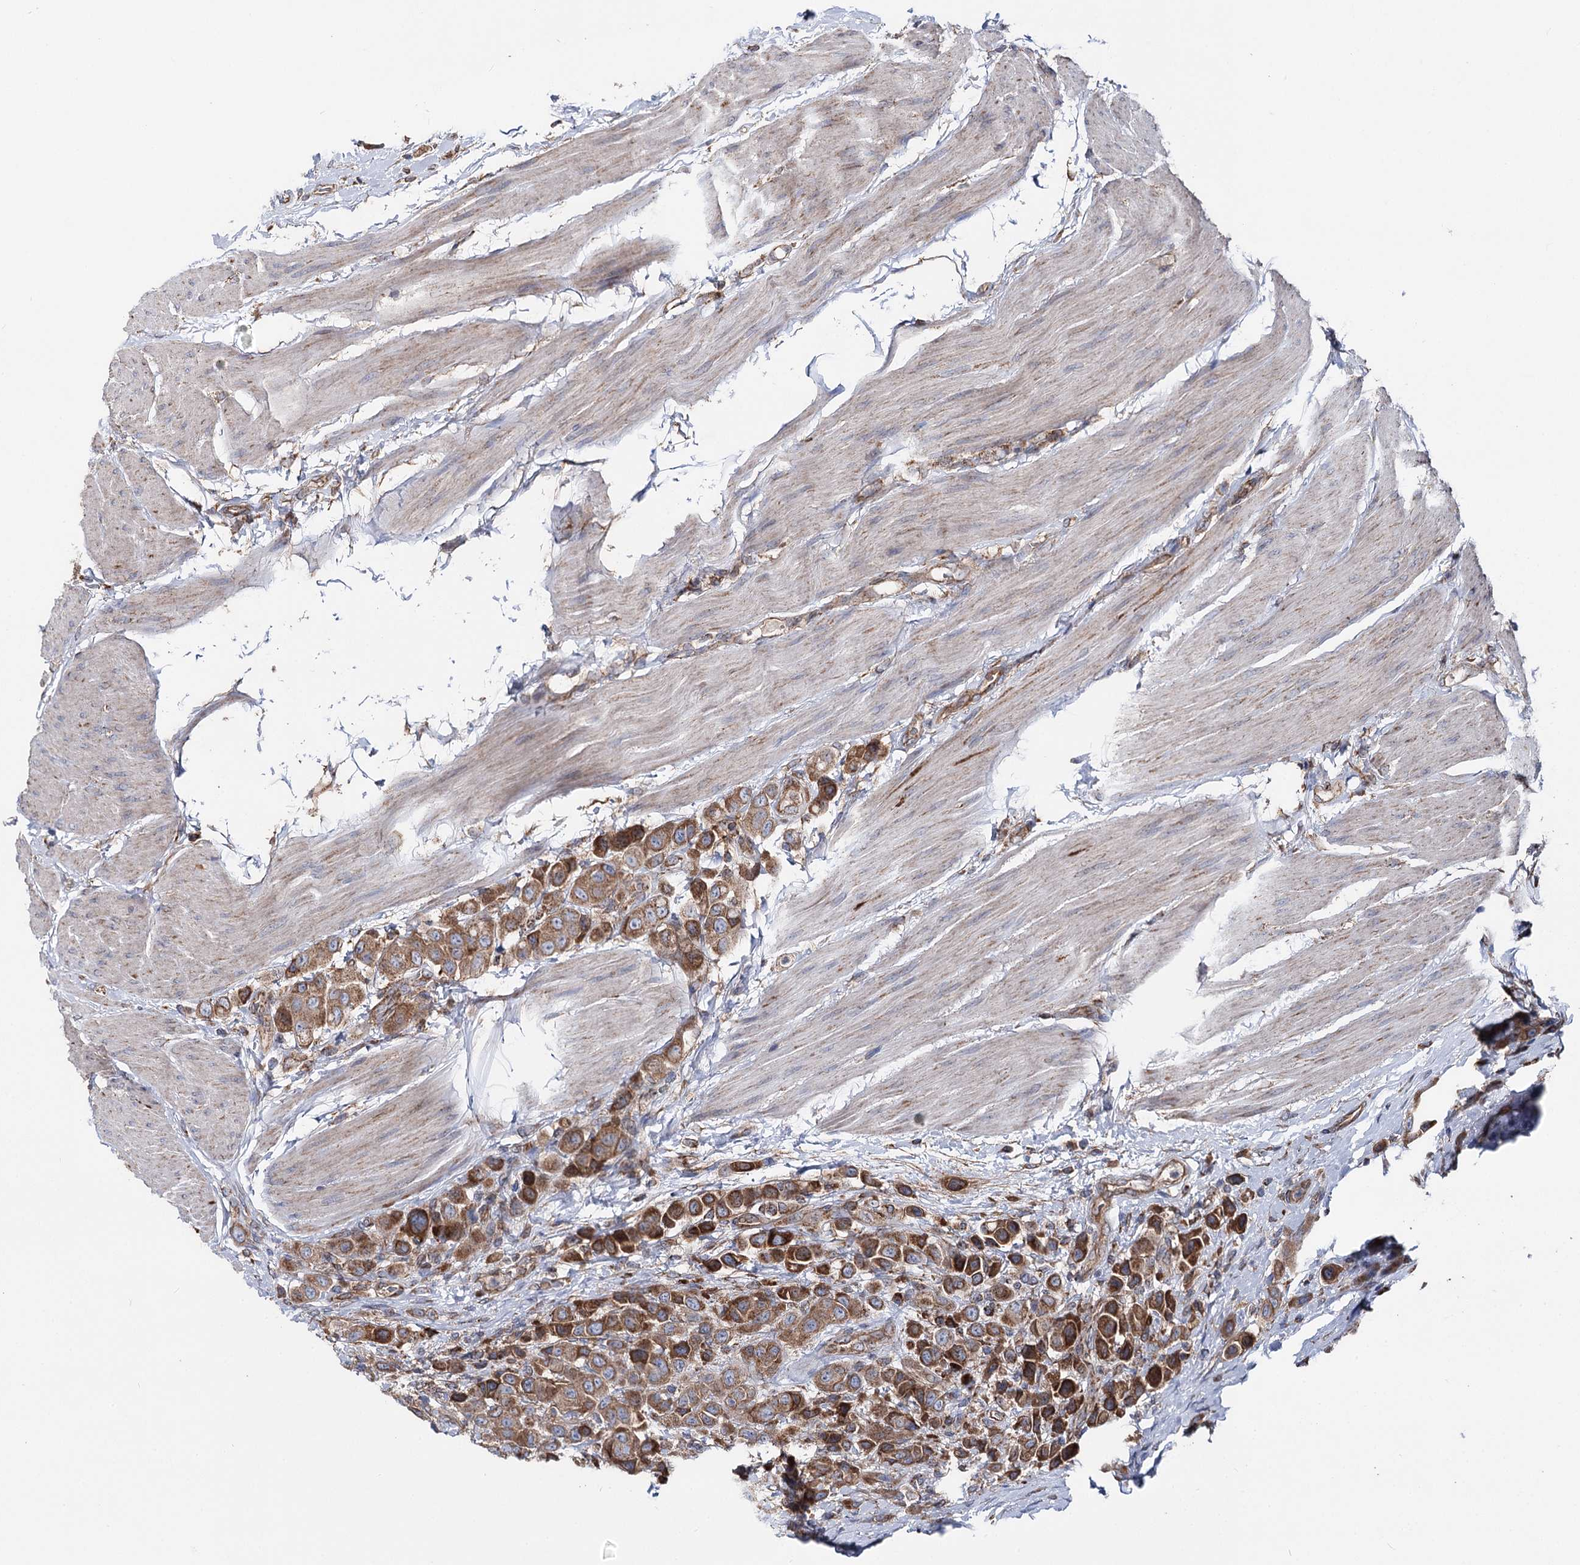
{"staining": {"intensity": "strong", "quantity": ">75%", "location": "cytoplasmic/membranous"}, "tissue": "urothelial cancer", "cell_type": "Tumor cells", "image_type": "cancer", "snomed": [{"axis": "morphology", "description": "Urothelial carcinoma, High grade"}, {"axis": "topography", "description": "Urinary bladder"}], "caption": "Immunohistochemical staining of urothelial cancer demonstrates high levels of strong cytoplasmic/membranous staining in approximately >75% of tumor cells. (IHC, brightfield microscopy, high magnification).", "gene": "MSANTD2", "patient": {"sex": "male", "age": 50}}